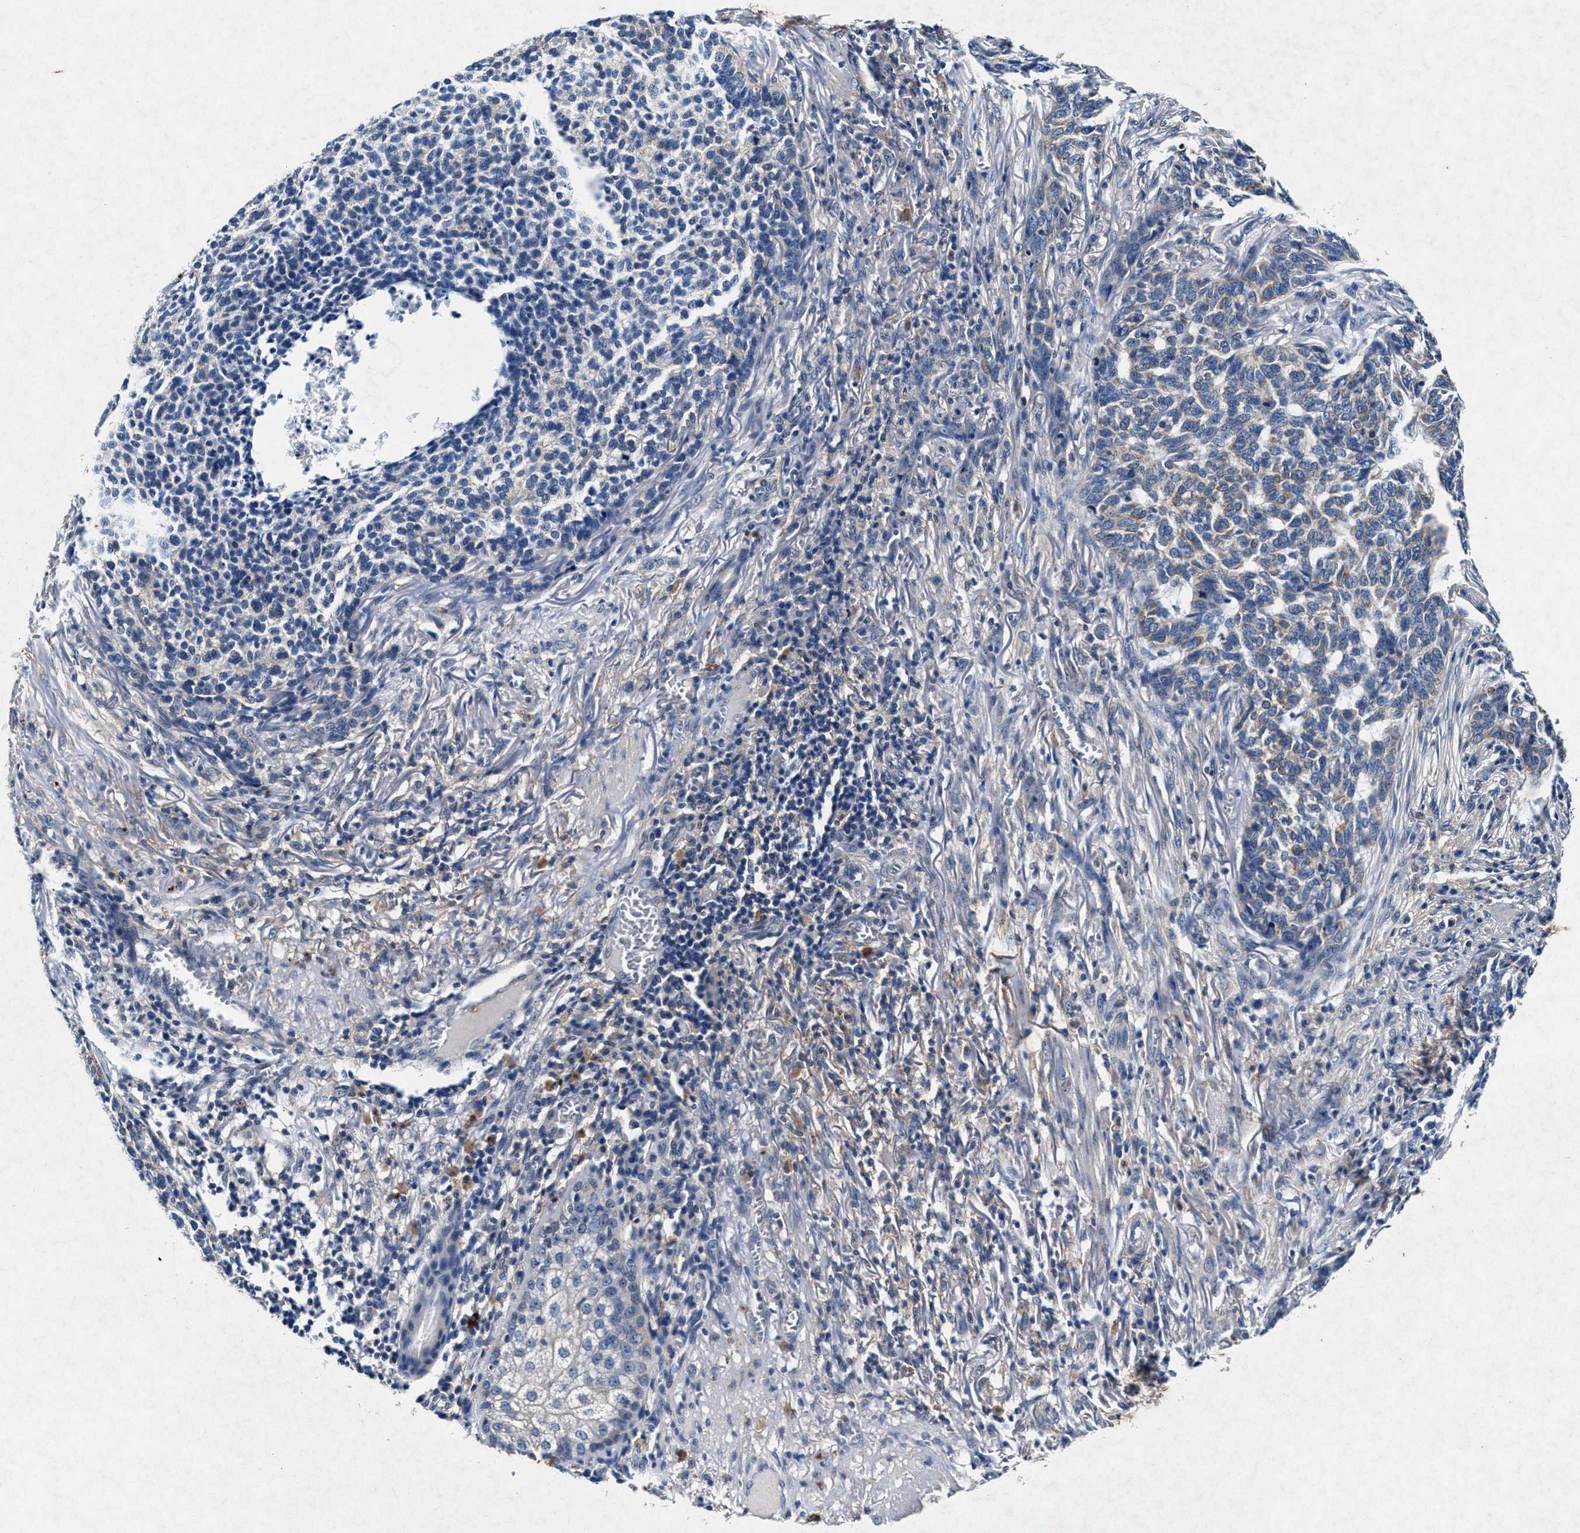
{"staining": {"intensity": "weak", "quantity": "25%-75%", "location": "cytoplasmic/membranous"}, "tissue": "skin cancer", "cell_type": "Tumor cells", "image_type": "cancer", "snomed": [{"axis": "morphology", "description": "Basal cell carcinoma"}, {"axis": "topography", "description": "Skin"}], "caption": "Brown immunohistochemical staining in skin basal cell carcinoma exhibits weak cytoplasmic/membranous staining in approximately 25%-75% of tumor cells.", "gene": "SLC8A1", "patient": {"sex": "male", "age": 85}}